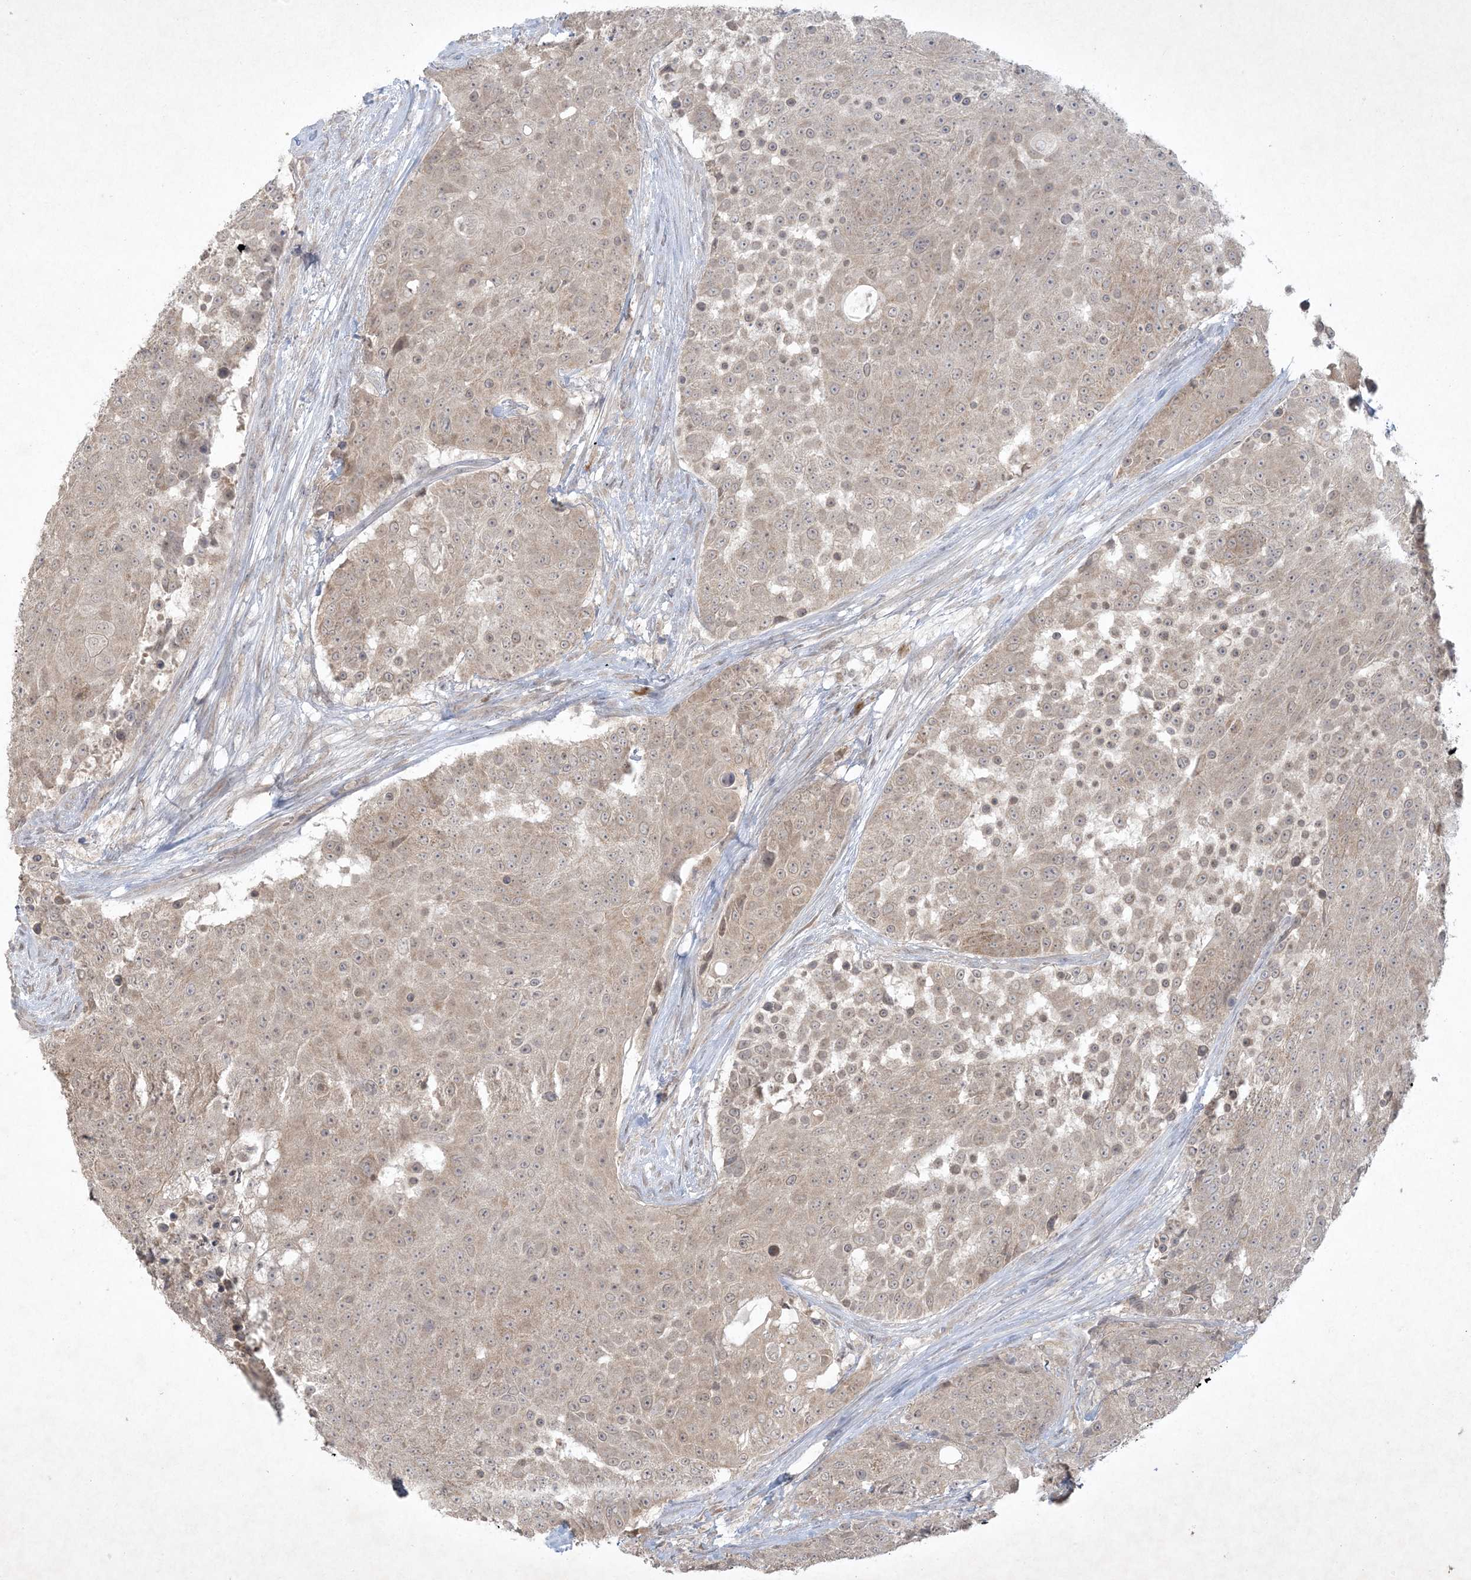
{"staining": {"intensity": "weak", "quantity": ">75%", "location": "cytoplasmic/membranous,nuclear"}, "tissue": "urothelial cancer", "cell_type": "Tumor cells", "image_type": "cancer", "snomed": [{"axis": "morphology", "description": "Urothelial carcinoma, High grade"}, {"axis": "topography", "description": "Urinary bladder"}], "caption": "Protein expression analysis of urothelial cancer demonstrates weak cytoplasmic/membranous and nuclear expression in approximately >75% of tumor cells. (DAB IHC with brightfield microscopy, high magnification).", "gene": "NRBP2", "patient": {"sex": "female", "age": 63}}